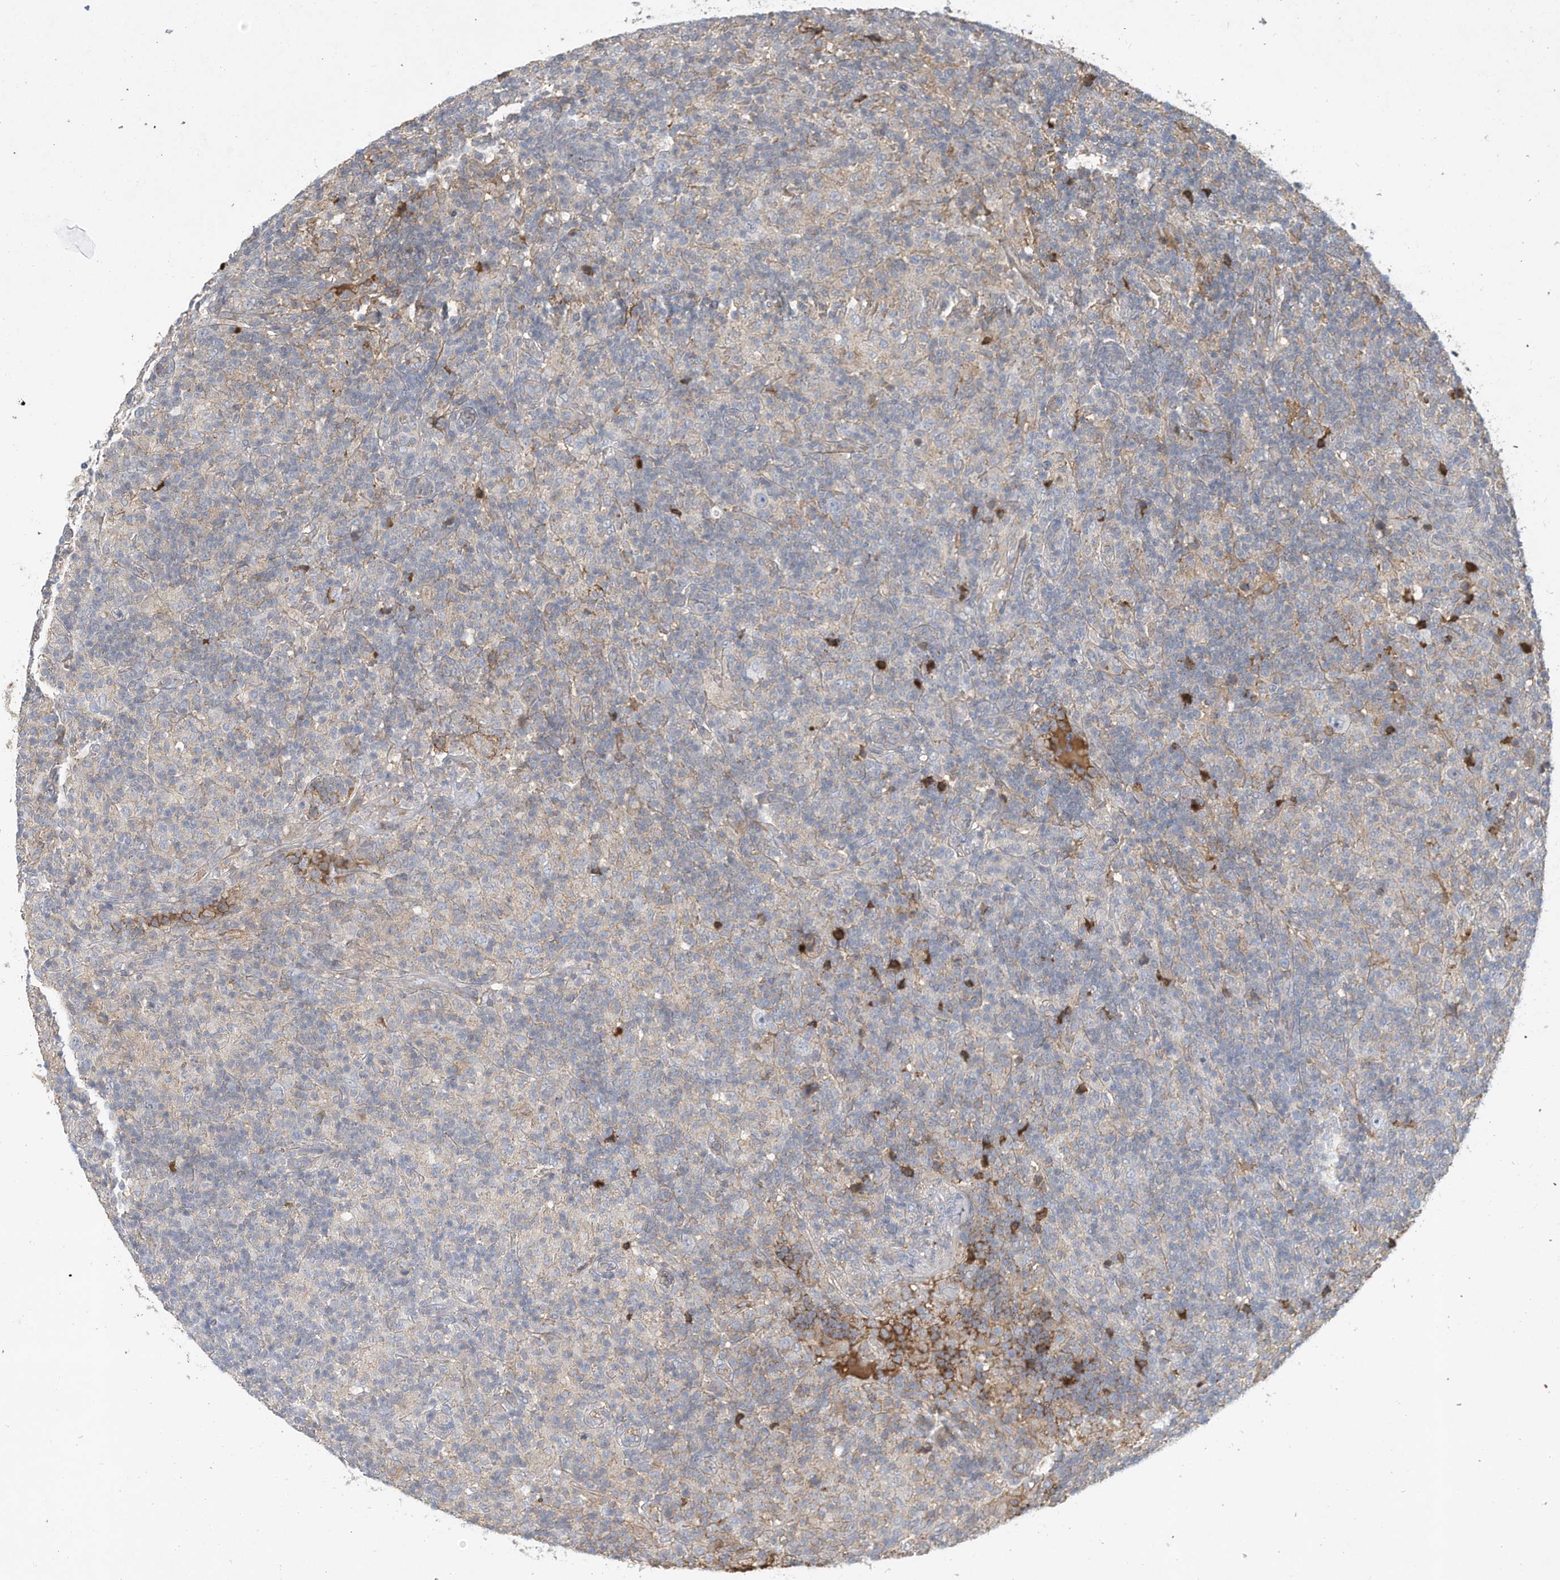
{"staining": {"intensity": "negative", "quantity": "none", "location": "none"}, "tissue": "lymphoma", "cell_type": "Tumor cells", "image_type": "cancer", "snomed": [{"axis": "morphology", "description": "Hodgkin's disease, NOS"}, {"axis": "topography", "description": "Lymph node"}], "caption": "Tumor cells are negative for brown protein staining in Hodgkin's disease. (Stains: DAB (3,3'-diaminobenzidine) immunohistochemistry (IHC) with hematoxylin counter stain, Microscopy: brightfield microscopy at high magnification).", "gene": "HAS3", "patient": {"sex": "male", "age": 70}}